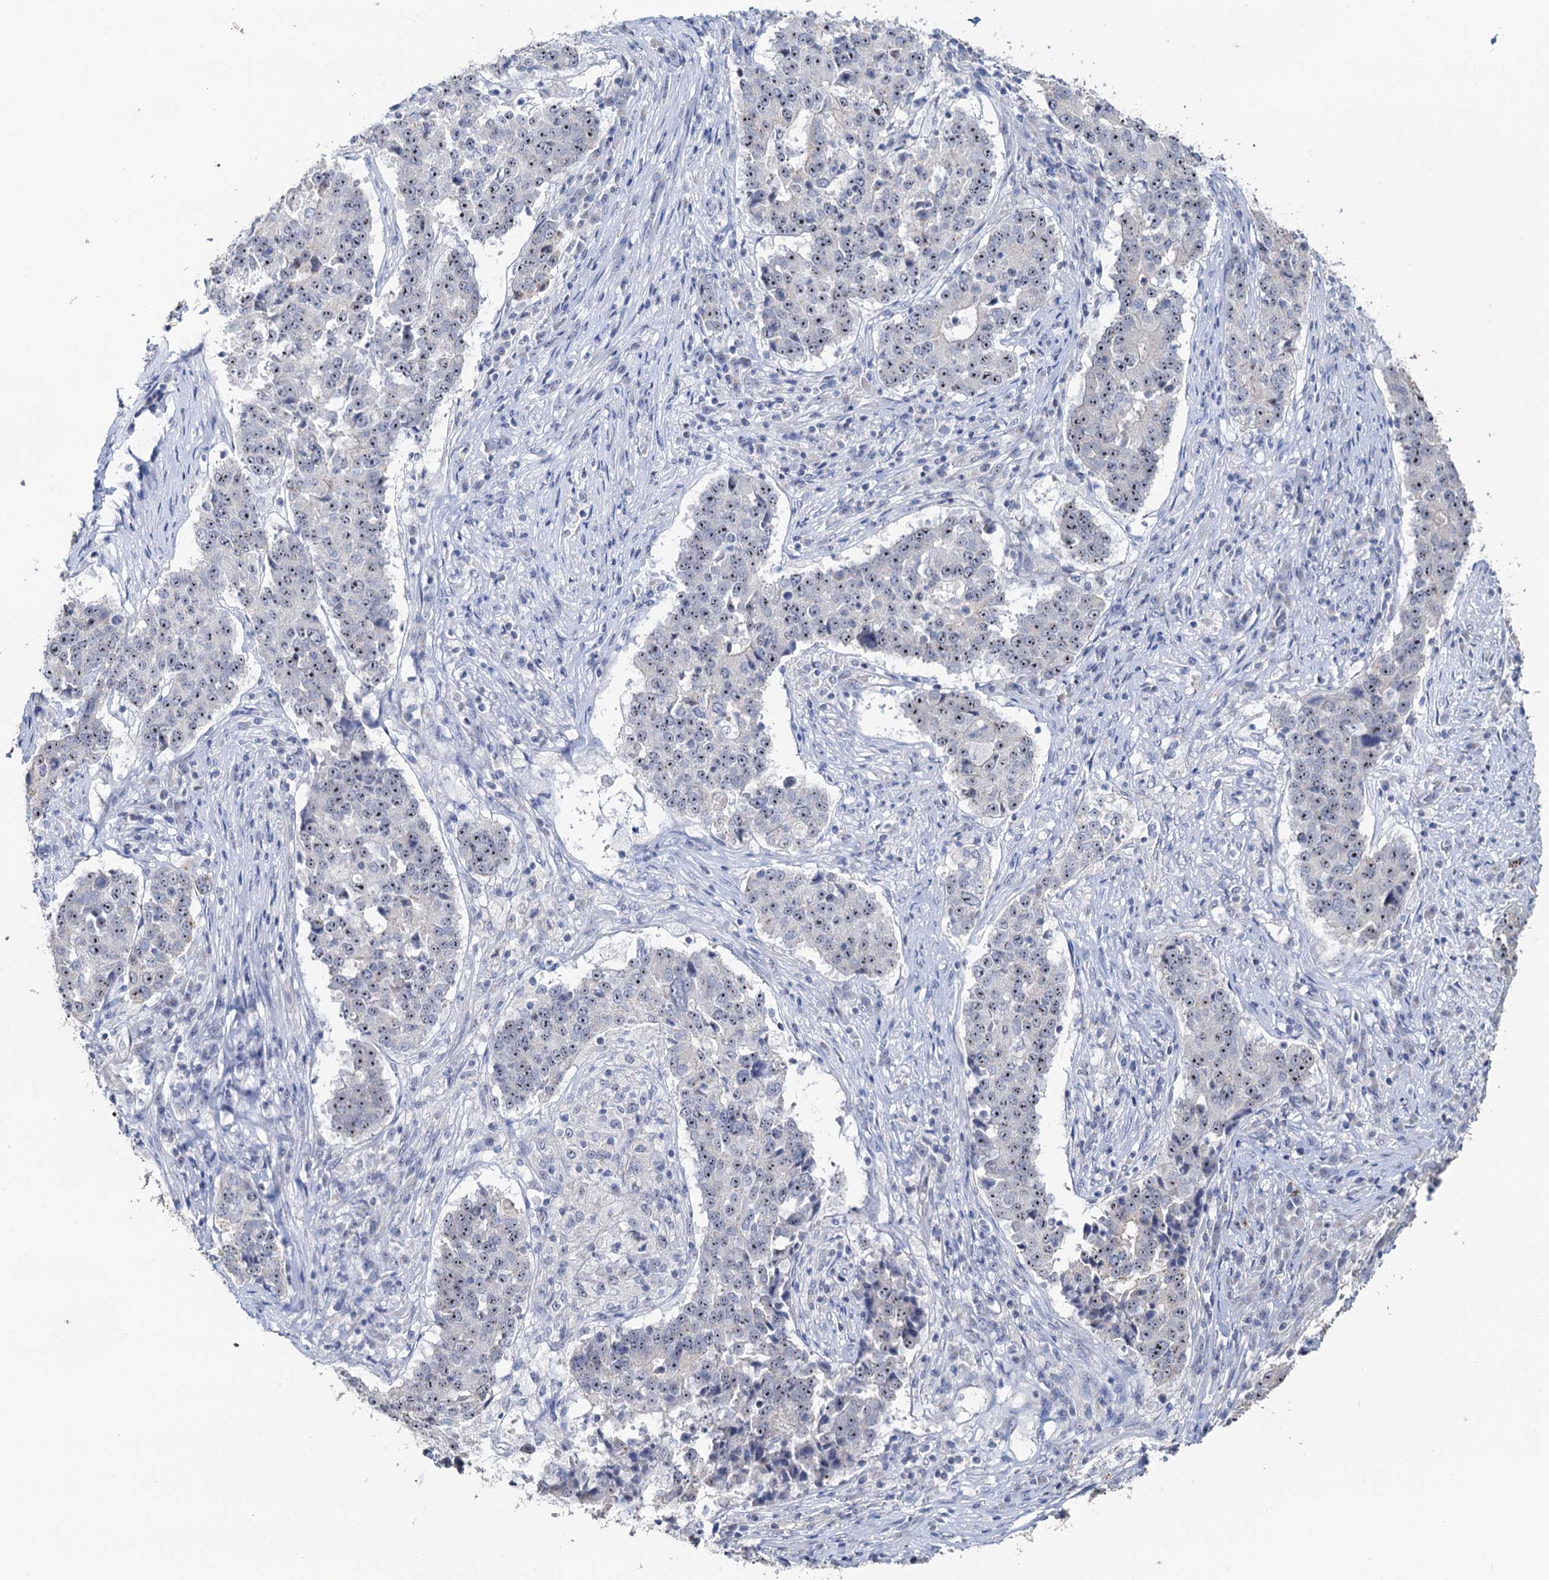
{"staining": {"intensity": "weak", "quantity": ">75%", "location": "nuclear"}, "tissue": "stomach cancer", "cell_type": "Tumor cells", "image_type": "cancer", "snomed": [{"axis": "morphology", "description": "Adenocarcinoma, NOS"}, {"axis": "topography", "description": "Stomach"}], "caption": "DAB (3,3'-diaminobenzidine) immunohistochemical staining of stomach adenocarcinoma demonstrates weak nuclear protein expression in approximately >75% of tumor cells. The protein is shown in brown color, while the nuclei are stained blue.", "gene": "C2CD3", "patient": {"sex": "male", "age": 59}}